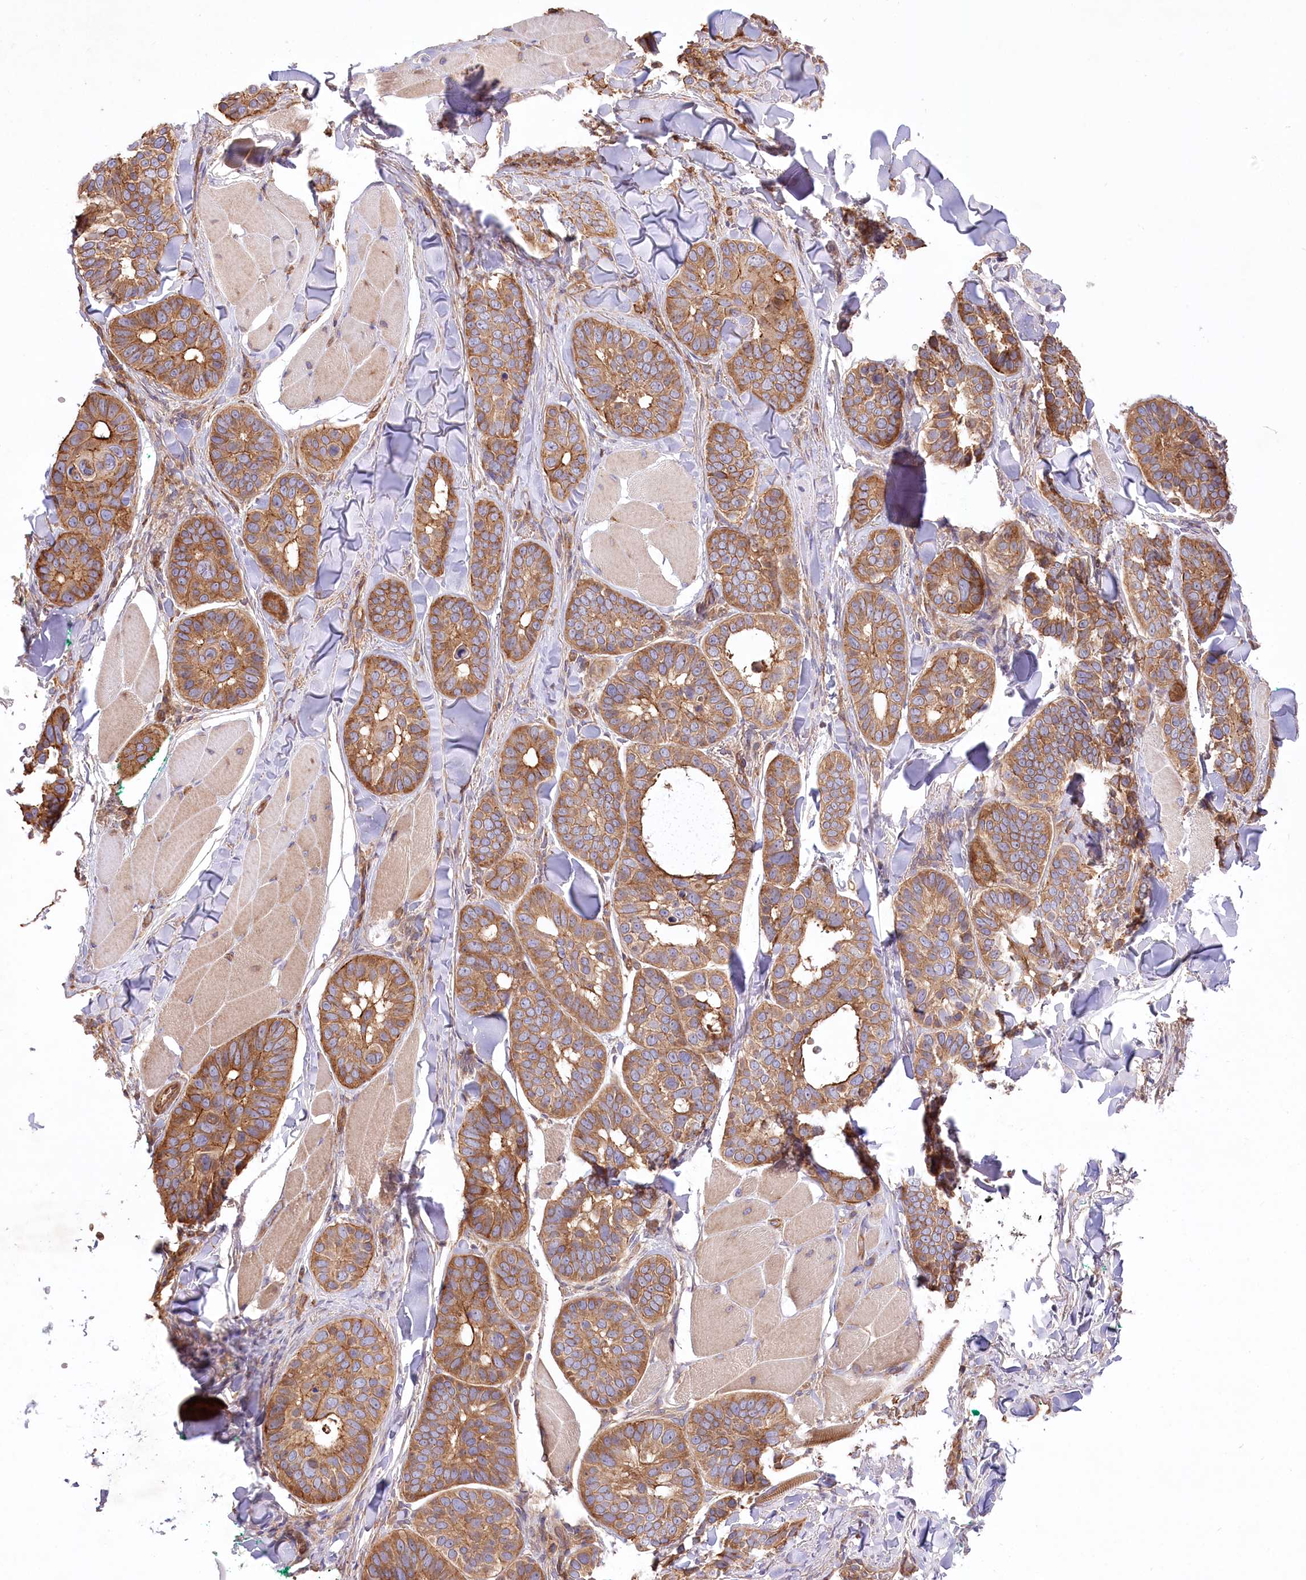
{"staining": {"intensity": "moderate", "quantity": ">75%", "location": "cytoplasmic/membranous"}, "tissue": "skin cancer", "cell_type": "Tumor cells", "image_type": "cancer", "snomed": [{"axis": "morphology", "description": "Basal cell carcinoma"}, {"axis": "topography", "description": "Skin"}], "caption": "Brown immunohistochemical staining in skin cancer (basal cell carcinoma) shows moderate cytoplasmic/membranous staining in about >75% of tumor cells. The staining is performed using DAB brown chromogen to label protein expression. The nuclei are counter-stained blue using hematoxylin.", "gene": "UMPS", "patient": {"sex": "male", "age": 62}}